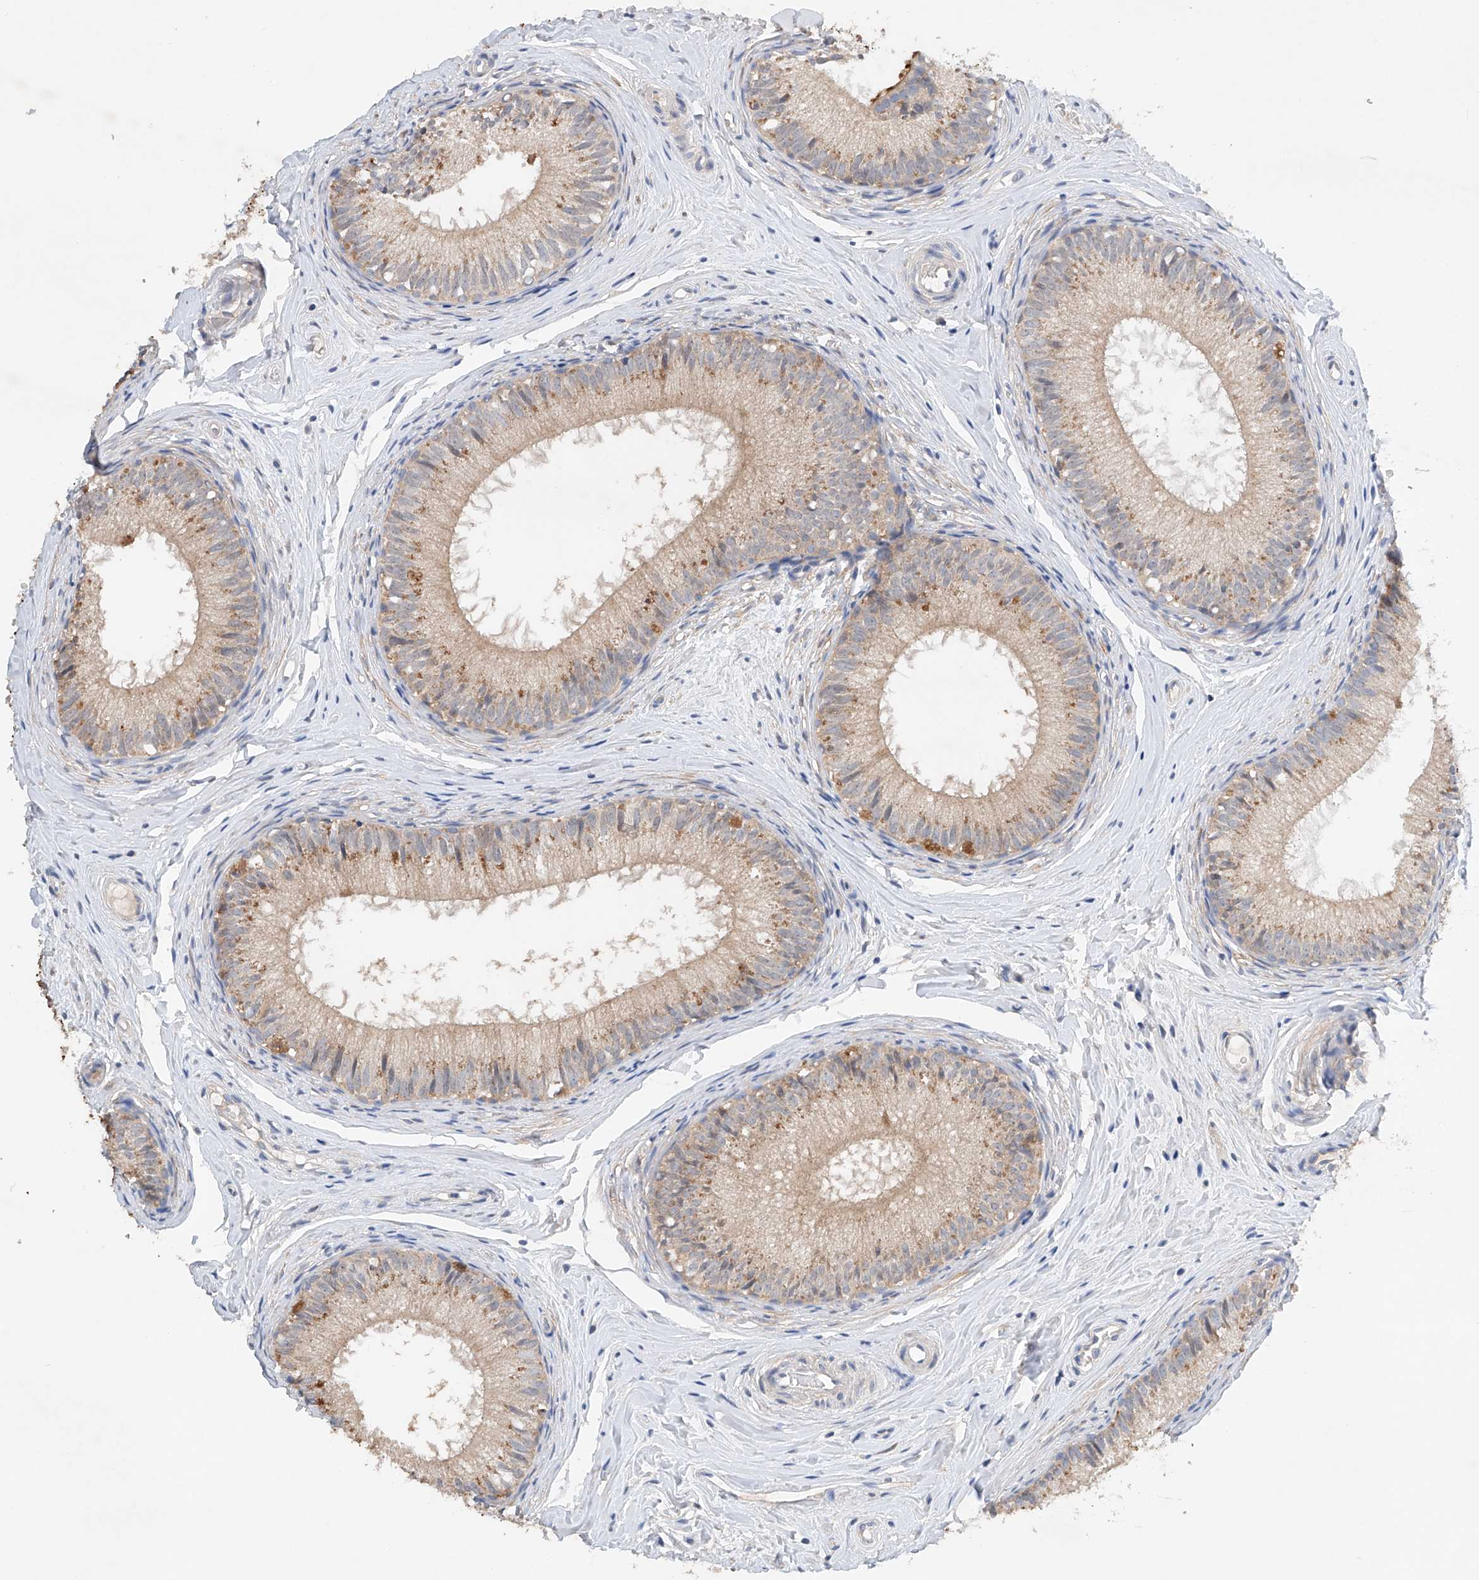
{"staining": {"intensity": "moderate", "quantity": "25%-75%", "location": "cytoplasmic/membranous"}, "tissue": "epididymis", "cell_type": "Glandular cells", "image_type": "normal", "snomed": [{"axis": "morphology", "description": "Normal tissue, NOS"}, {"axis": "topography", "description": "Epididymis"}], "caption": "A histopathology image showing moderate cytoplasmic/membranous positivity in approximately 25%-75% of glandular cells in unremarkable epididymis, as visualized by brown immunohistochemical staining.", "gene": "GPC4", "patient": {"sex": "male", "age": 34}}